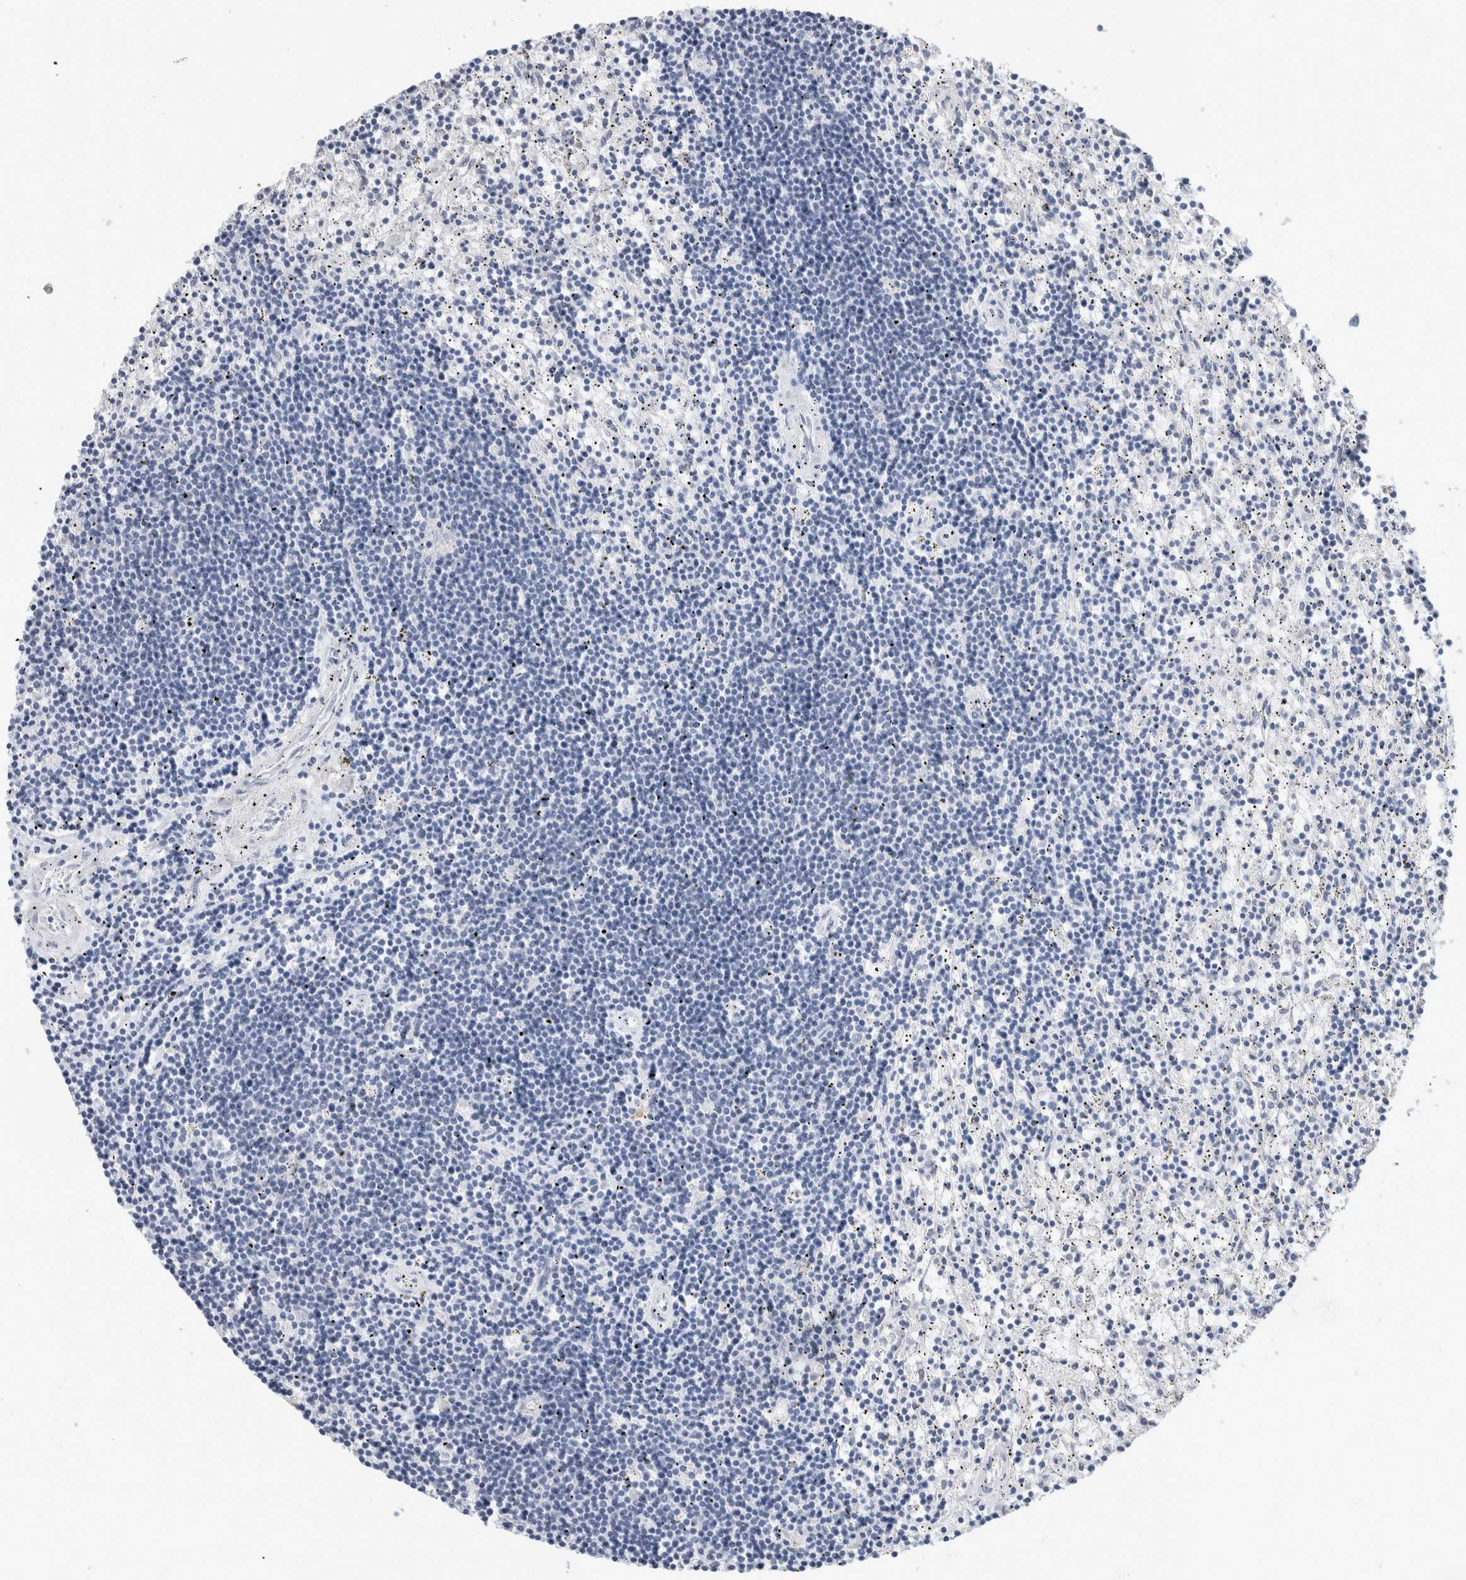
{"staining": {"intensity": "negative", "quantity": "none", "location": "none"}, "tissue": "lymphoma", "cell_type": "Tumor cells", "image_type": "cancer", "snomed": [{"axis": "morphology", "description": "Malignant lymphoma, non-Hodgkin's type, Low grade"}, {"axis": "topography", "description": "Spleen"}], "caption": "This is a histopathology image of IHC staining of lymphoma, which shows no expression in tumor cells. (Brightfield microscopy of DAB immunohistochemistry (IHC) at high magnification).", "gene": "BCAN", "patient": {"sex": "male", "age": 76}}